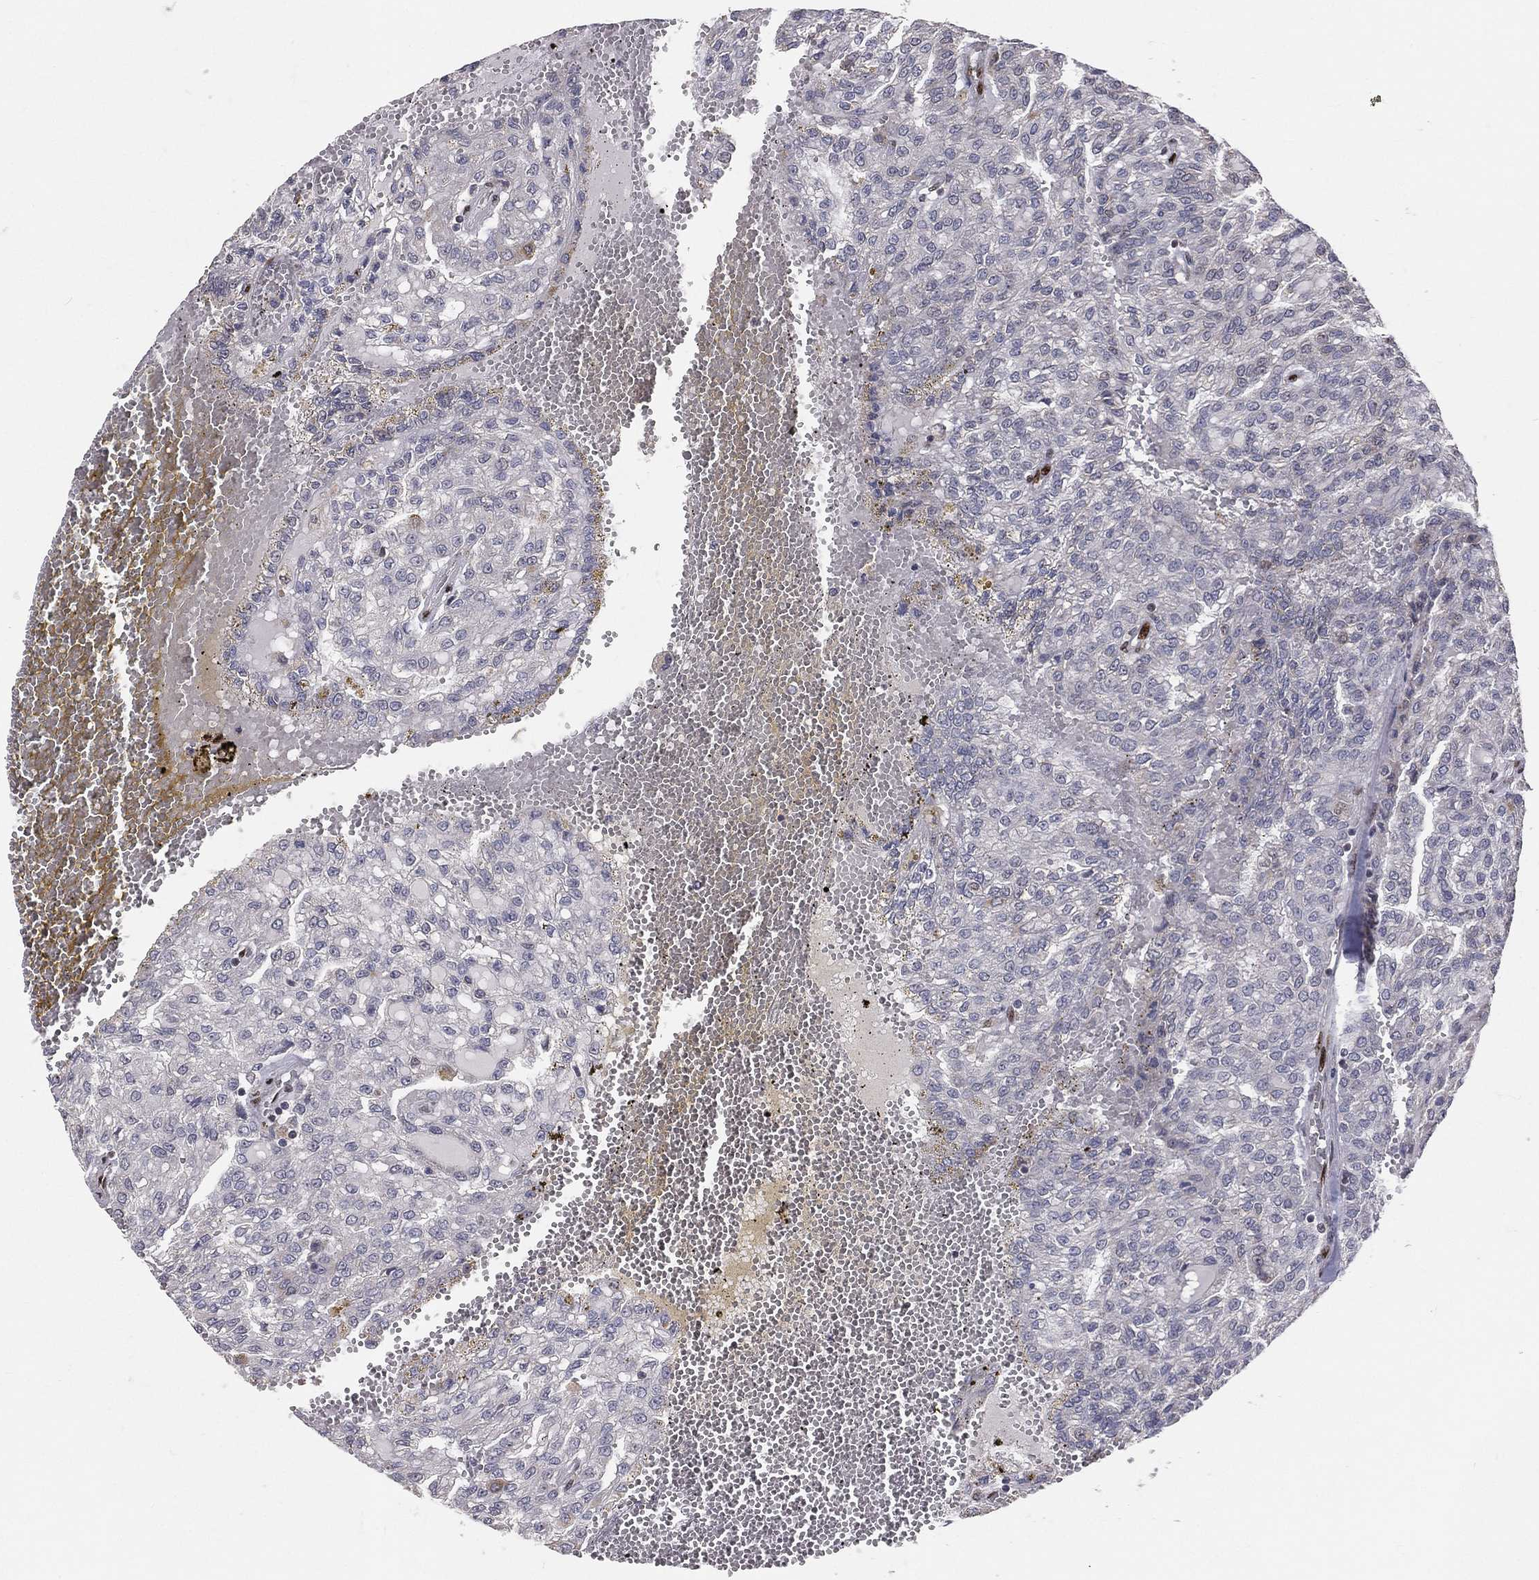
{"staining": {"intensity": "negative", "quantity": "none", "location": "none"}, "tissue": "renal cancer", "cell_type": "Tumor cells", "image_type": "cancer", "snomed": [{"axis": "morphology", "description": "Adenocarcinoma, NOS"}, {"axis": "topography", "description": "Kidney"}], "caption": "High power microscopy micrograph of an immunohistochemistry micrograph of renal cancer, revealing no significant expression in tumor cells.", "gene": "ZEB1", "patient": {"sex": "male", "age": 63}}